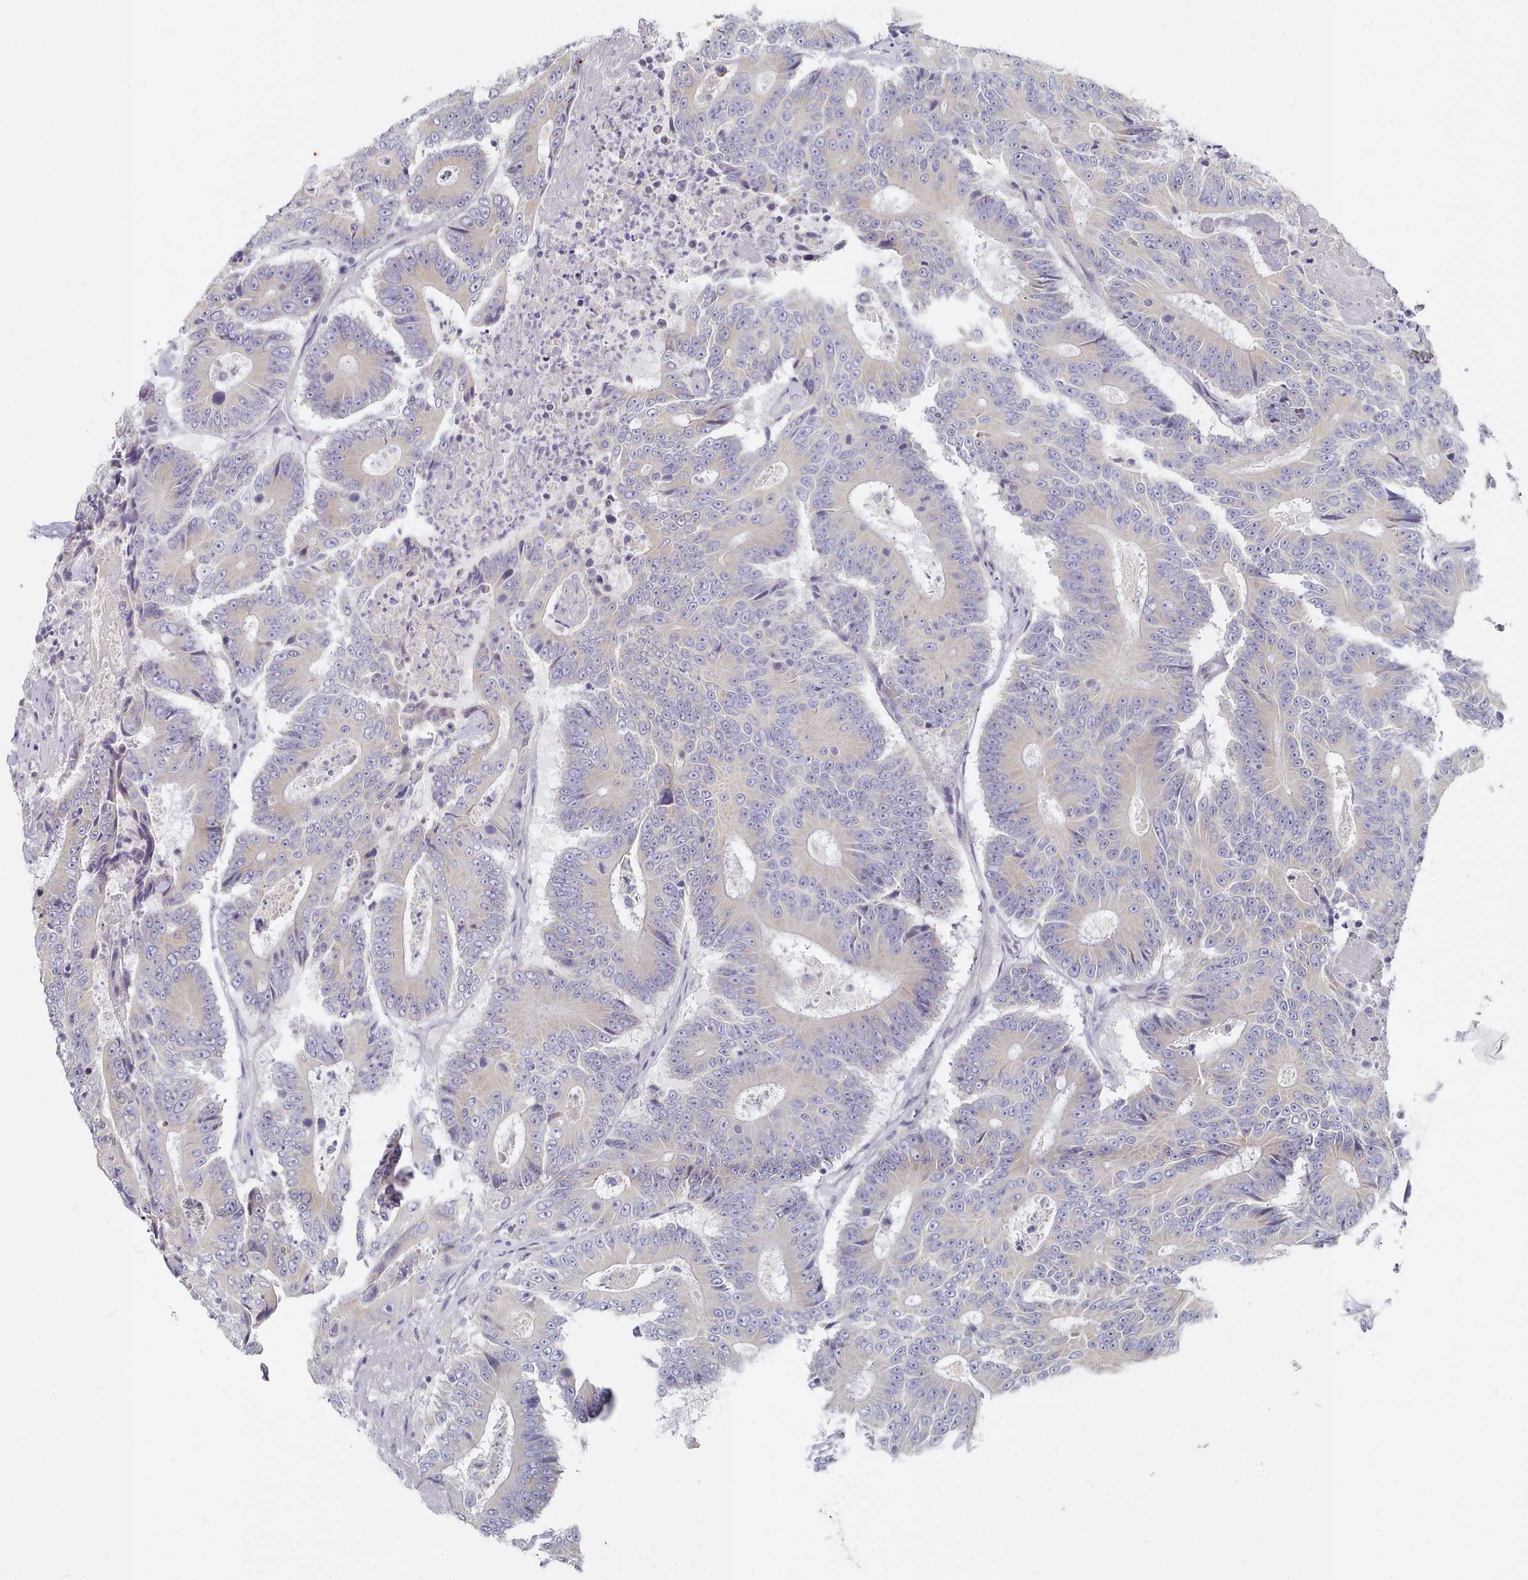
{"staining": {"intensity": "weak", "quantity": "25%-75%", "location": "cytoplasmic/membranous"}, "tissue": "colorectal cancer", "cell_type": "Tumor cells", "image_type": "cancer", "snomed": [{"axis": "morphology", "description": "Adenocarcinoma, NOS"}, {"axis": "topography", "description": "Colon"}], "caption": "Immunohistochemistry (DAB) staining of human colorectal cancer exhibits weak cytoplasmic/membranous protein expression in about 25%-75% of tumor cells.", "gene": "TYW1B", "patient": {"sex": "male", "age": 83}}